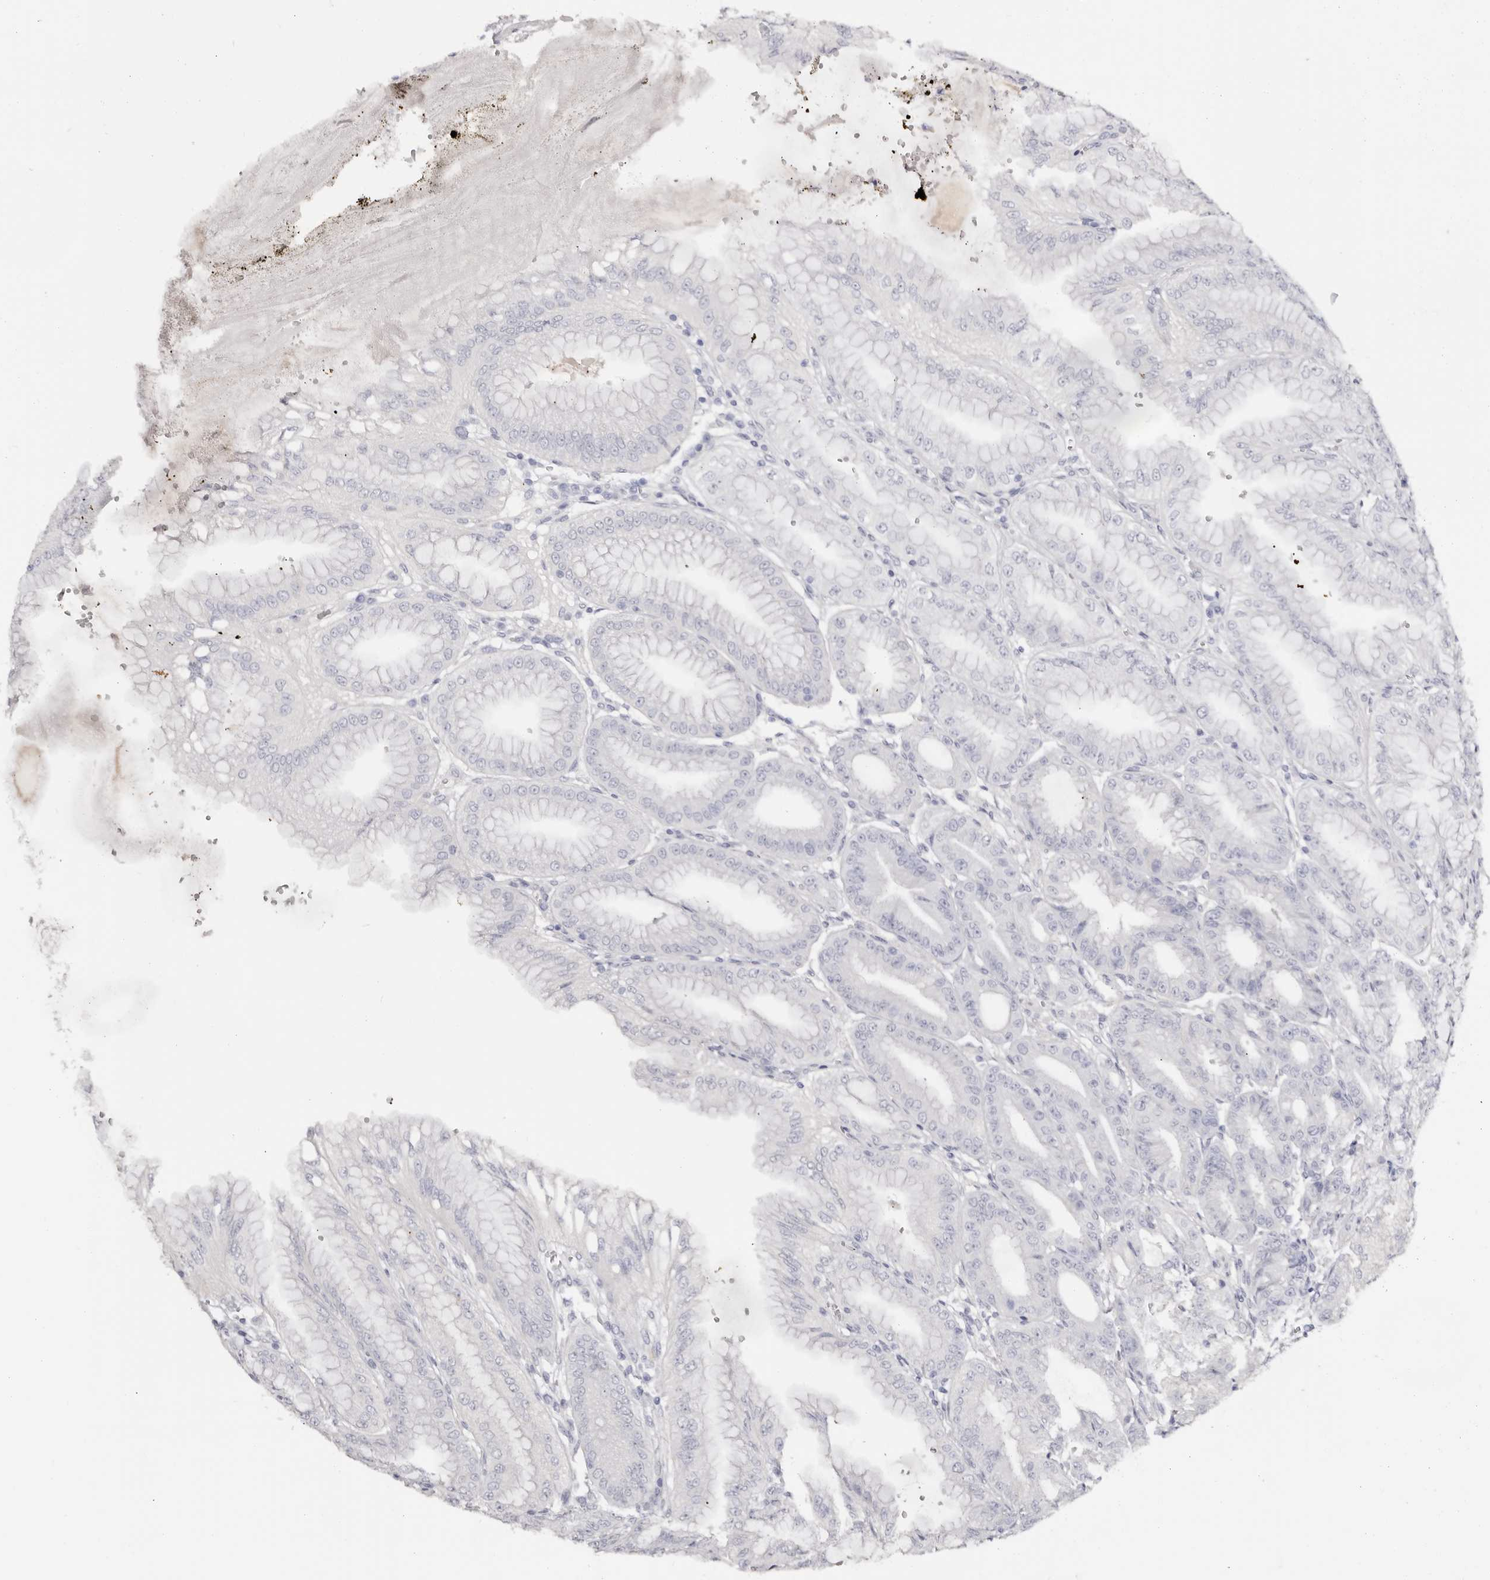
{"staining": {"intensity": "negative", "quantity": "none", "location": "none"}, "tissue": "stomach", "cell_type": "Glandular cells", "image_type": "normal", "snomed": [{"axis": "morphology", "description": "Normal tissue, NOS"}, {"axis": "topography", "description": "Stomach, lower"}], "caption": "DAB immunohistochemical staining of benign stomach shows no significant expression in glandular cells. (Stains: DAB immunohistochemistry with hematoxylin counter stain, Microscopy: brightfield microscopy at high magnification).", "gene": "AKNAD1", "patient": {"sex": "male", "age": 71}}